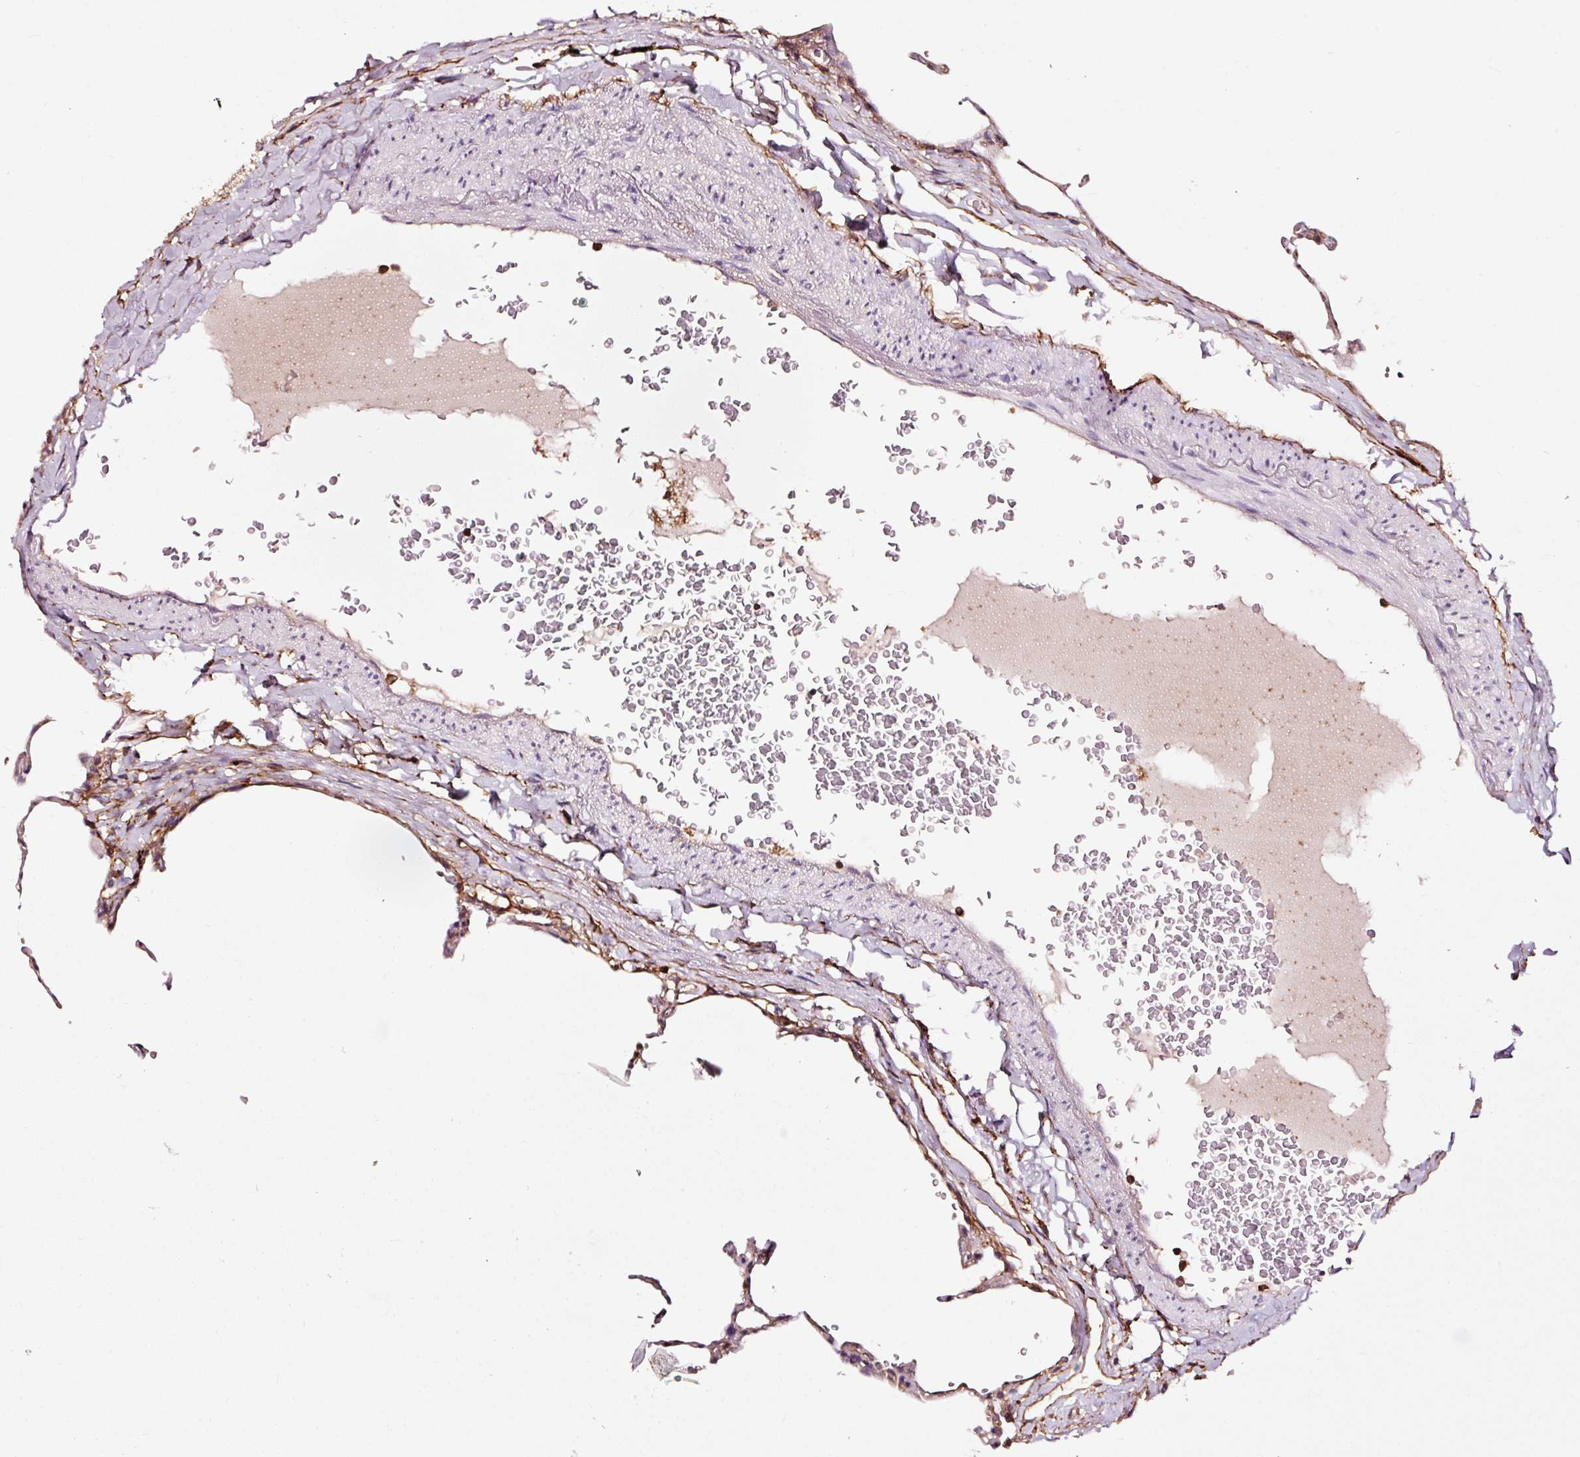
{"staining": {"intensity": "weak", "quantity": "<25%", "location": "cytoplasmic/membranous"}, "tissue": "lung", "cell_type": "Alveolar cells", "image_type": "normal", "snomed": [{"axis": "morphology", "description": "Normal tissue, NOS"}, {"axis": "topography", "description": "Lung"}], "caption": "DAB (3,3'-diaminobenzidine) immunohistochemical staining of benign human lung reveals no significant staining in alveolar cells.", "gene": "ADD3", "patient": {"sex": "female", "age": 57}}